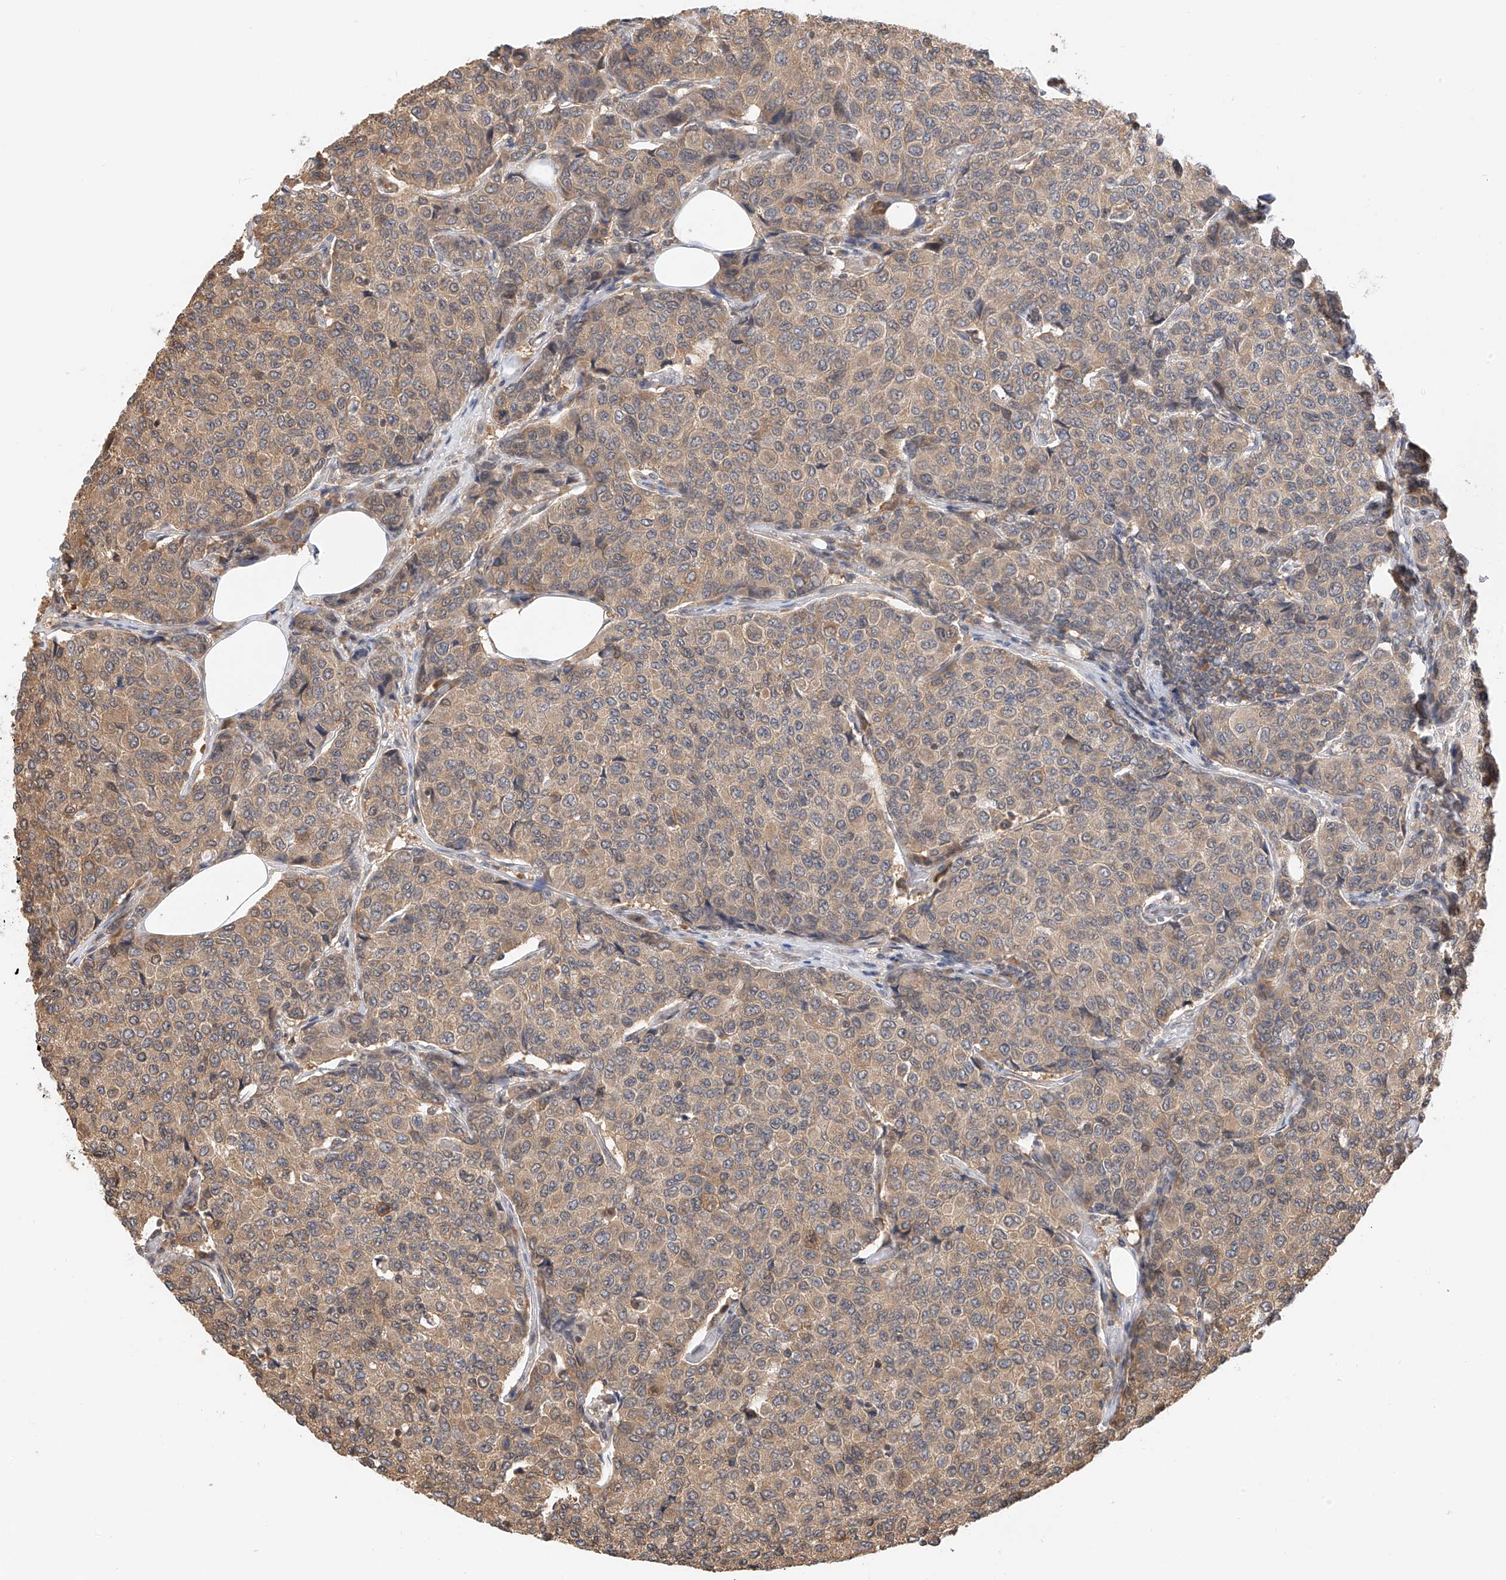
{"staining": {"intensity": "moderate", "quantity": ">75%", "location": "cytoplasmic/membranous"}, "tissue": "breast cancer", "cell_type": "Tumor cells", "image_type": "cancer", "snomed": [{"axis": "morphology", "description": "Duct carcinoma"}, {"axis": "topography", "description": "Breast"}], "caption": "Moderate cytoplasmic/membranous expression for a protein is identified in approximately >75% of tumor cells of invasive ductal carcinoma (breast) using immunohistochemistry.", "gene": "PPA2", "patient": {"sex": "female", "age": 55}}